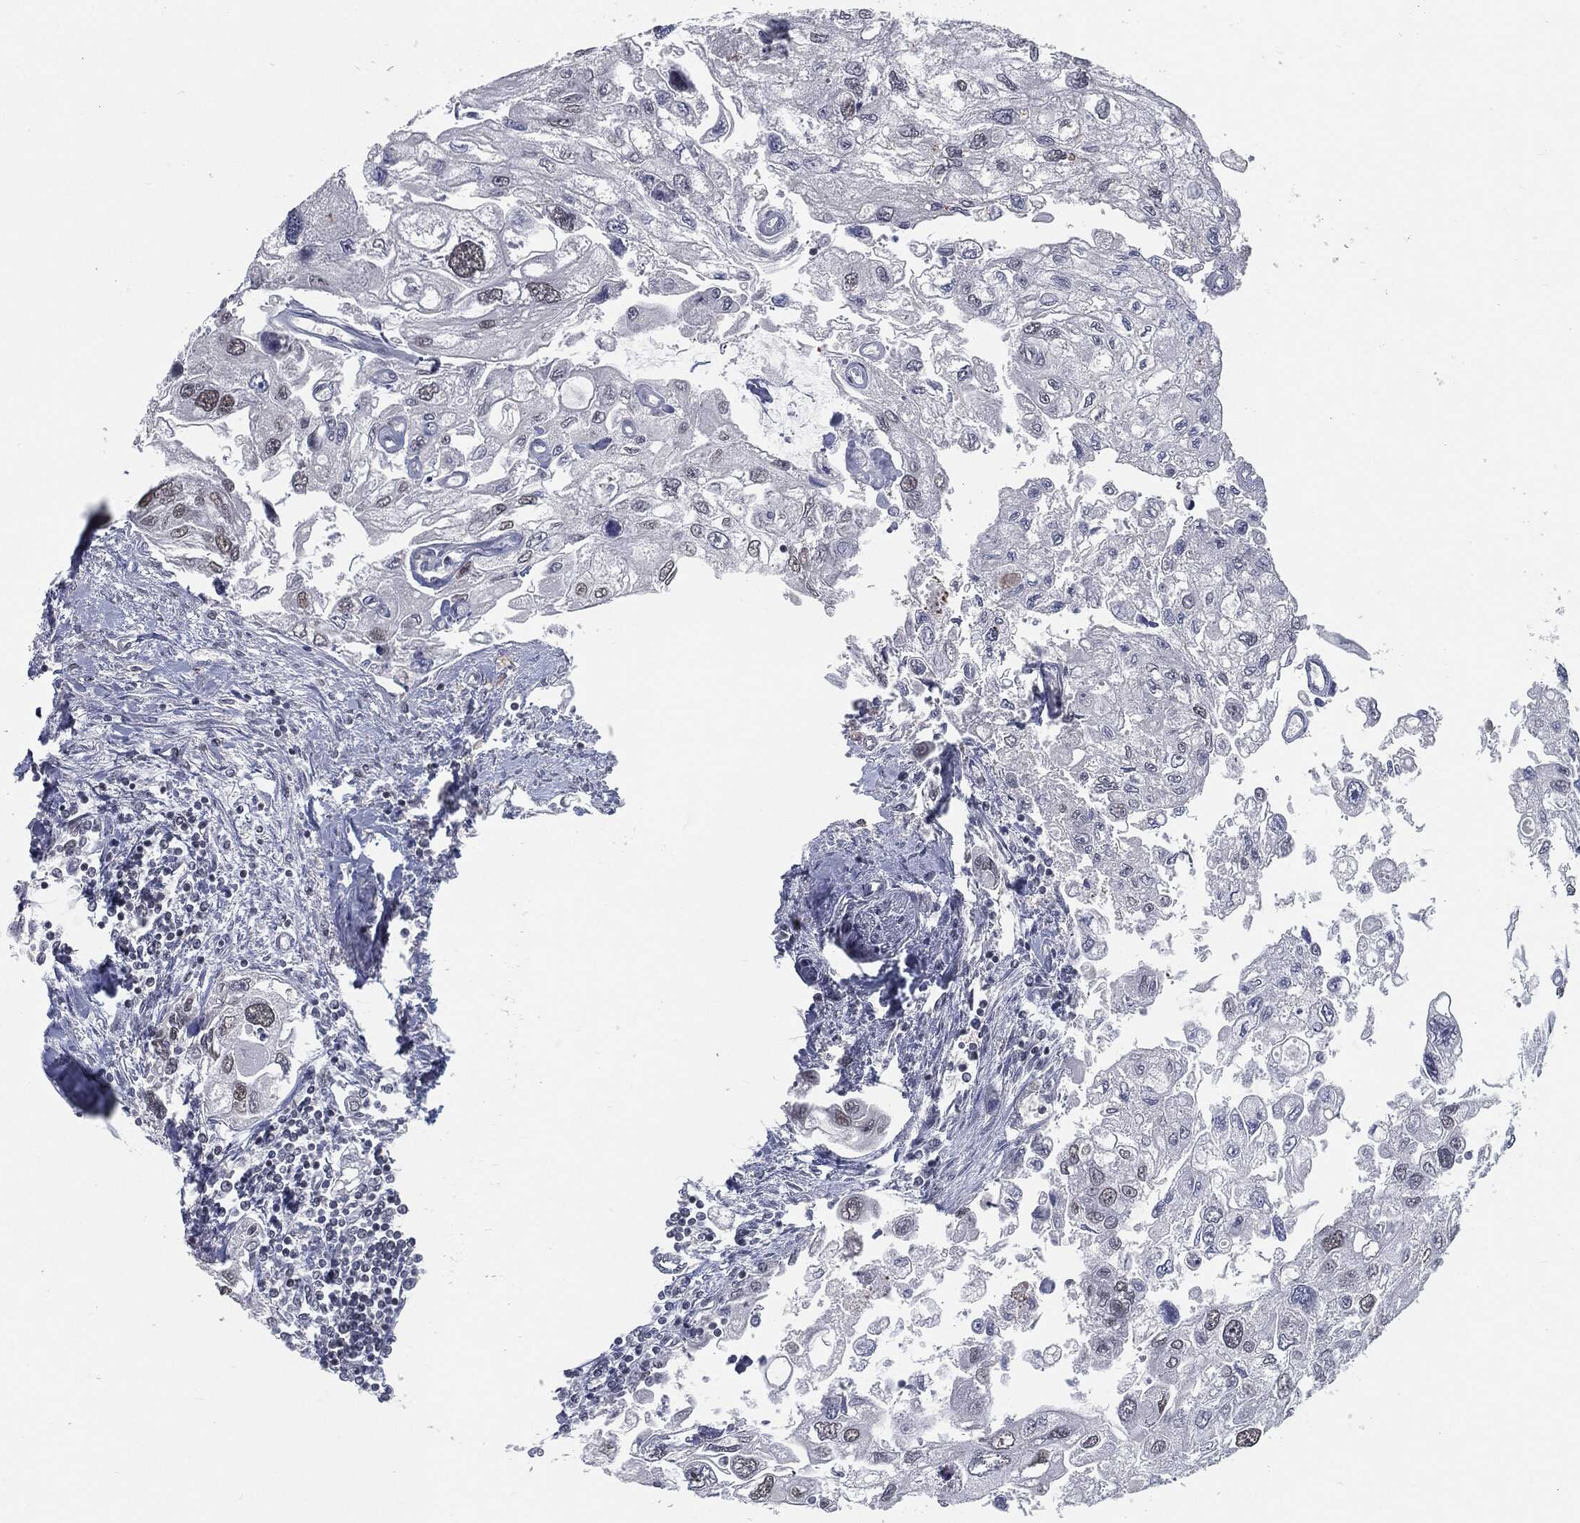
{"staining": {"intensity": "moderate", "quantity": "<25%", "location": "nuclear"}, "tissue": "urothelial cancer", "cell_type": "Tumor cells", "image_type": "cancer", "snomed": [{"axis": "morphology", "description": "Urothelial carcinoma, High grade"}, {"axis": "topography", "description": "Urinary bladder"}], "caption": "IHC (DAB (3,3'-diaminobenzidine)) staining of human urothelial cancer demonstrates moderate nuclear protein positivity in about <25% of tumor cells.", "gene": "ANXA1", "patient": {"sex": "male", "age": 59}}